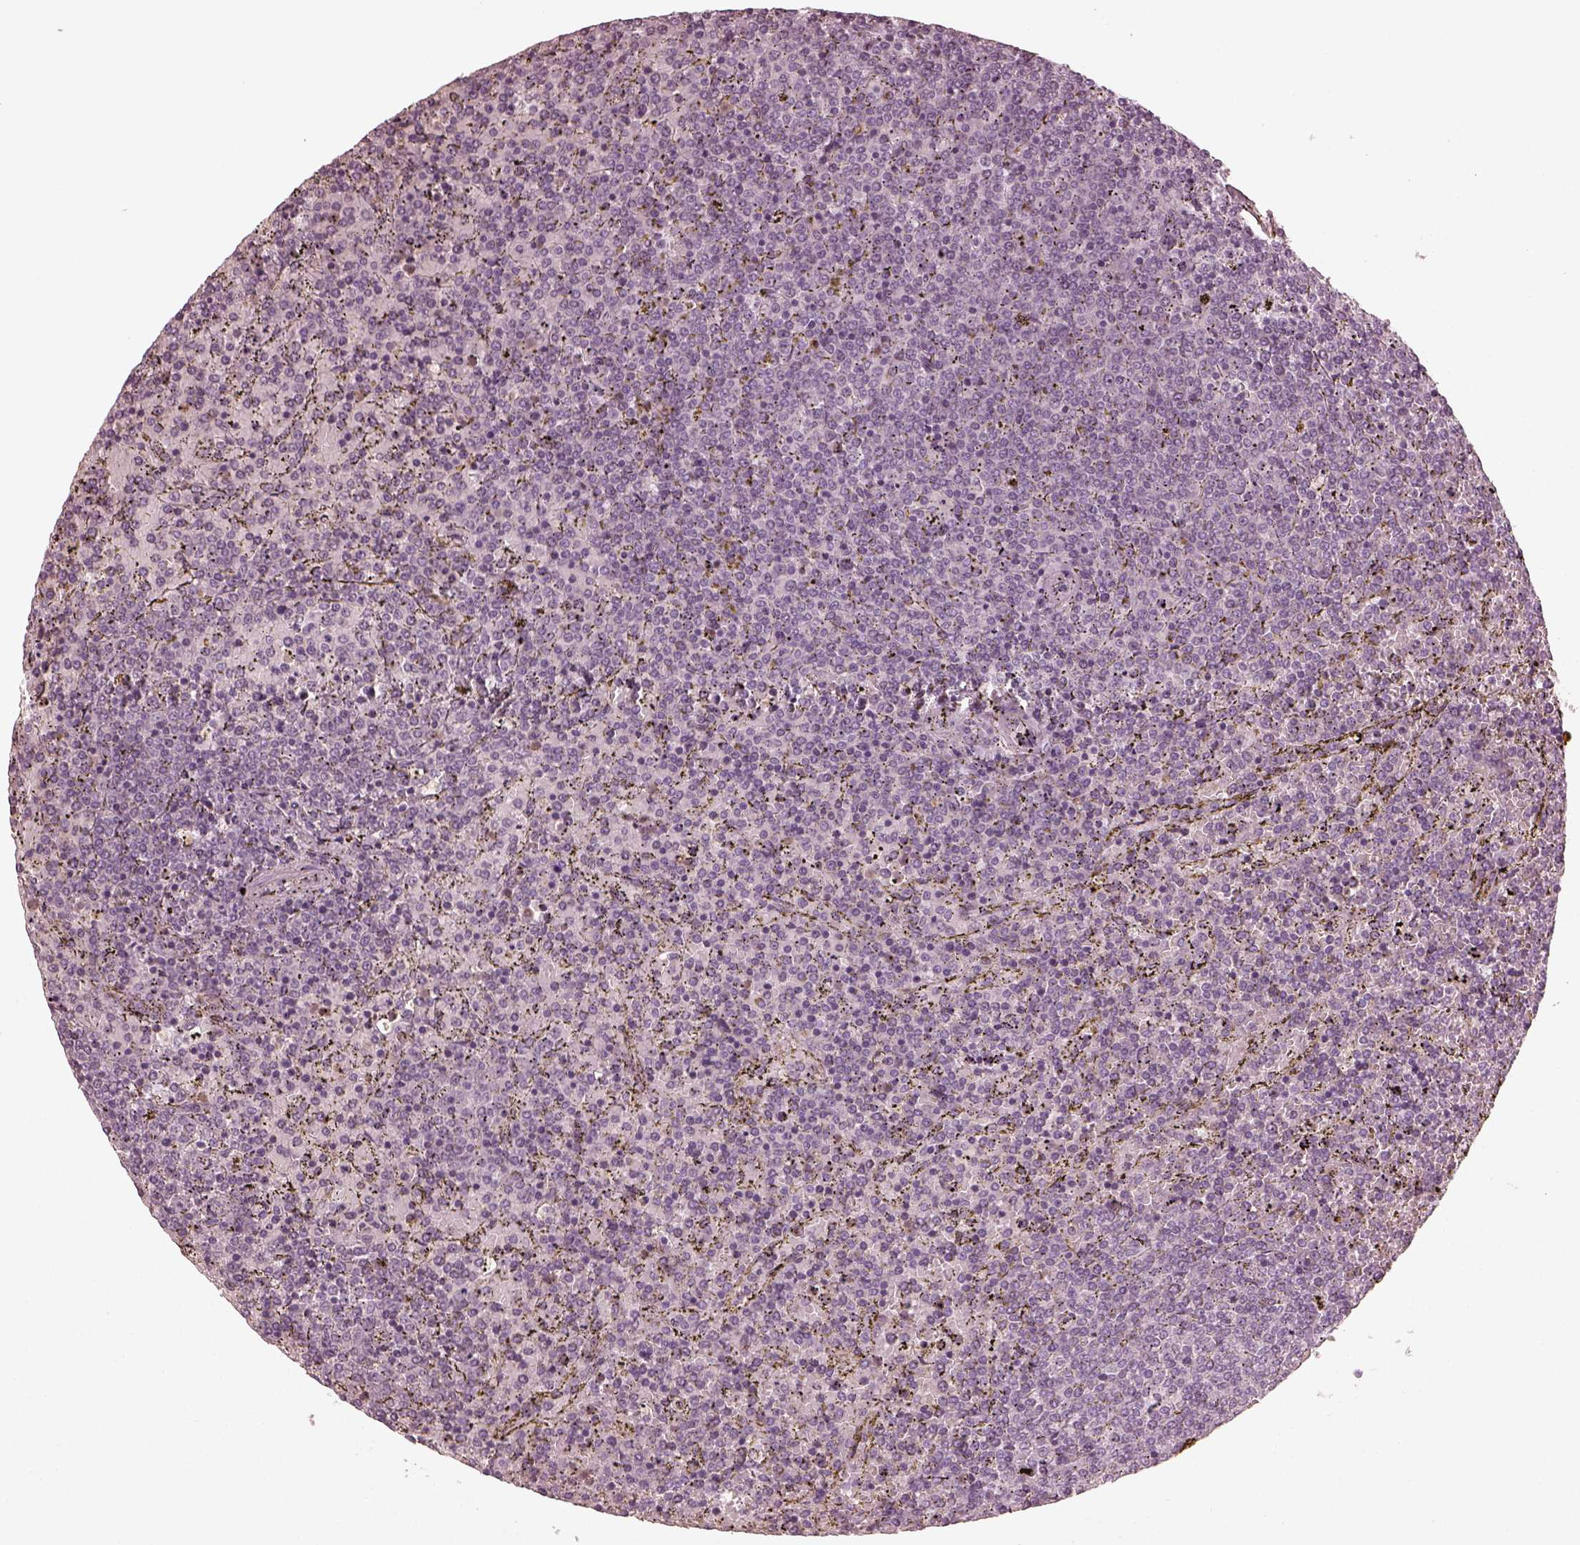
{"staining": {"intensity": "negative", "quantity": "none", "location": "none"}, "tissue": "lymphoma", "cell_type": "Tumor cells", "image_type": "cancer", "snomed": [{"axis": "morphology", "description": "Malignant lymphoma, non-Hodgkin's type, Low grade"}, {"axis": "topography", "description": "Spleen"}], "caption": "Immunohistochemistry (IHC) image of neoplastic tissue: human malignant lymphoma, non-Hodgkin's type (low-grade) stained with DAB (3,3'-diaminobenzidine) exhibits no significant protein expression in tumor cells.", "gene": "CCDC170", "patient": {"sex": "female", "age": 77}}